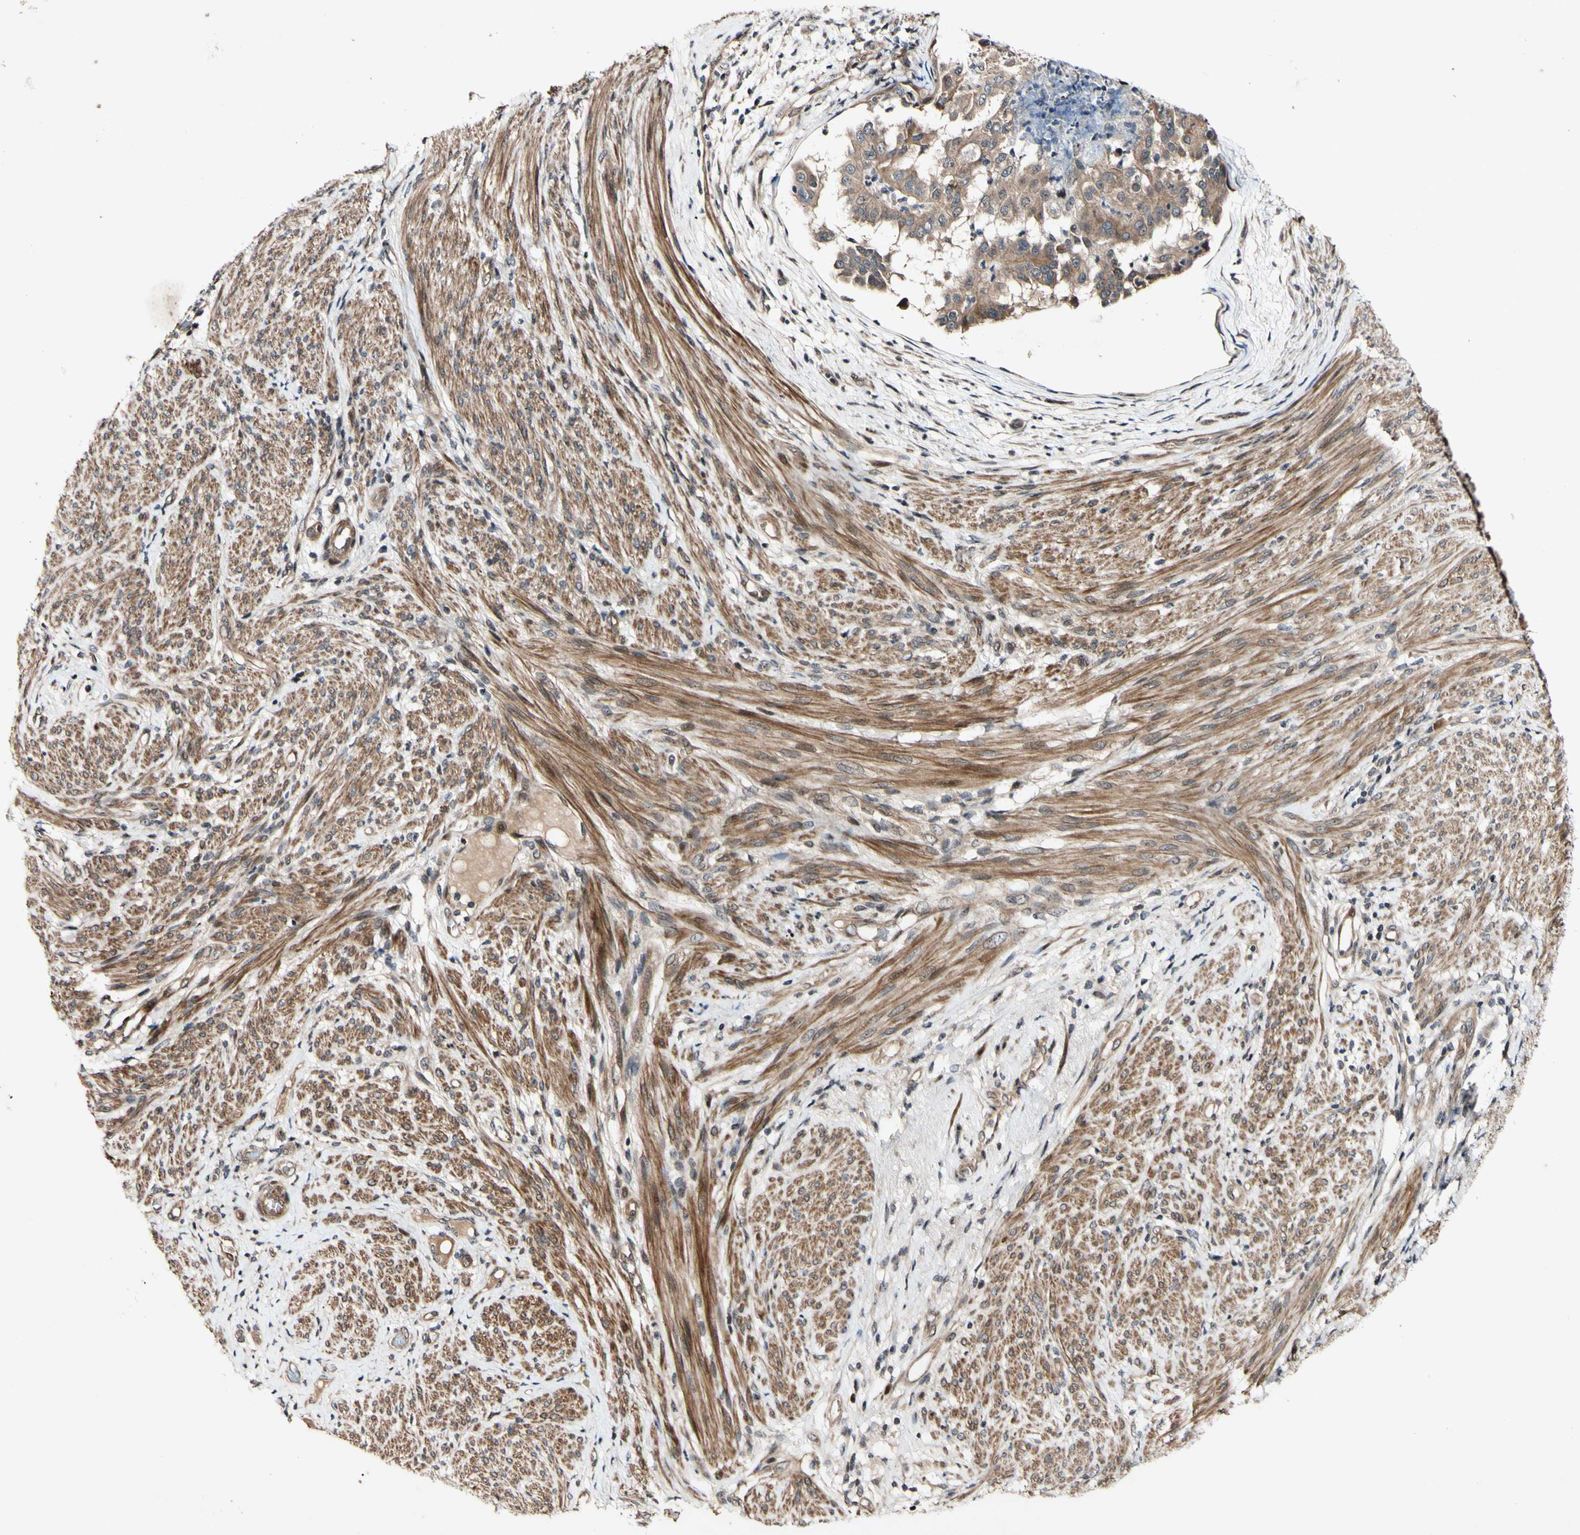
{"staining": {"intensity": "moderate", "quantity": ">75%", "location": "cytoplasmic/membranous"}, "tissue": "endometrial cancer", "cell_type": "Tumor cells", "image_type": "cancer", "snomed": [{"axis": "morphology", "description": "Adenocarcinoma, NOS"}, {"axis": "topography", "description": "Endometrium"}], "caption": "Endometrial cancer (adenocarcinoma) was stained to show a protein in brown. There is medium levels of moderate cytoplasmic/membranous staining in about >75% of tumor cells.", "gene": "CSNK1E", "patient": {"sex": "female", "age": 85}}